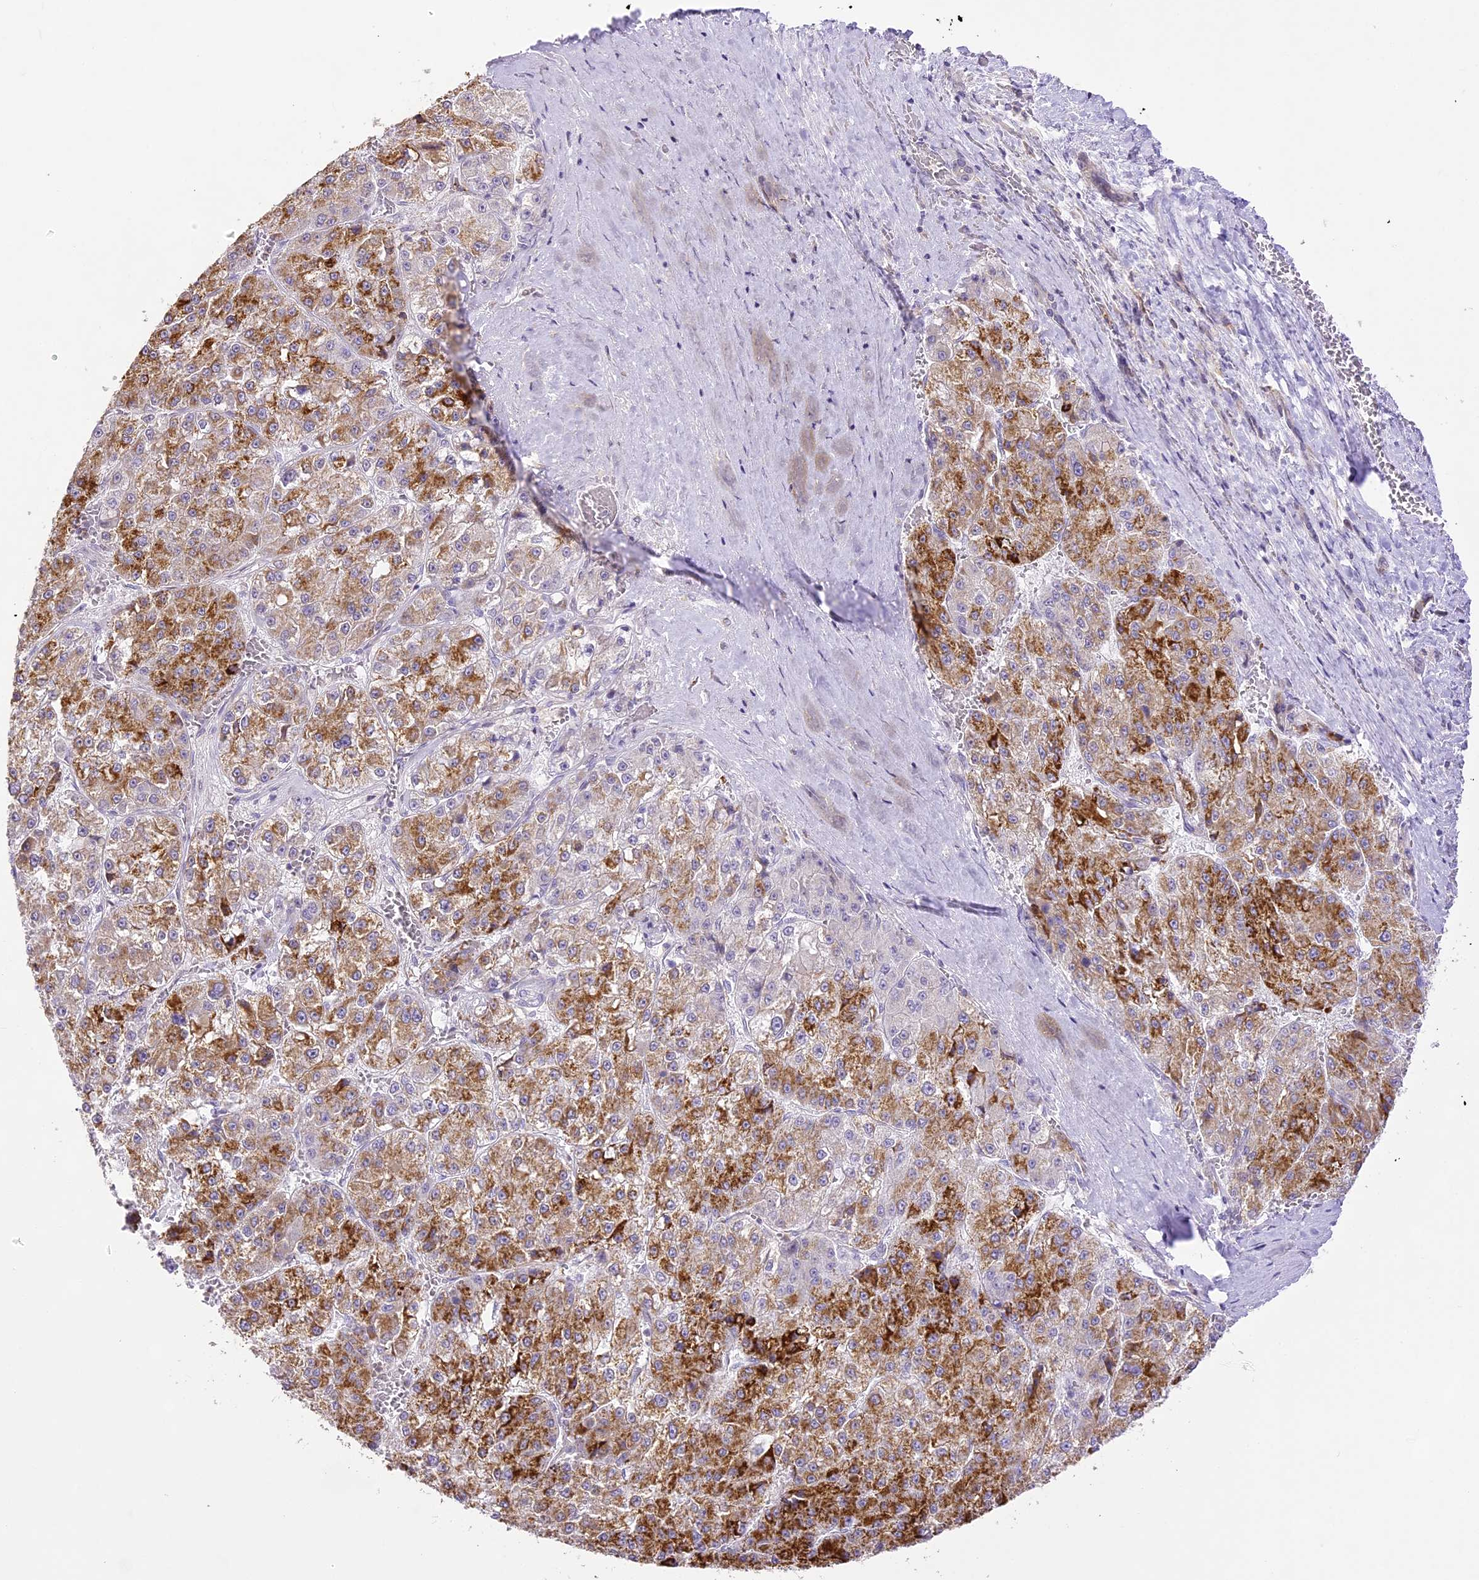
{"staining": {"intensity": "strong", "quantity": ">75%", "location": "cytoplasmic/membranous"}, "tissue": "liver cancer", "cell_type": "Tumor cells", "image_type": "cancer", "snomed": [{"axis": "morphology", "description": "Carcinoma, Hepatocellular, NOS"}, {"axis": "topography", "description": "Liver"}], "caption": "A histopathology image showing strong cytoplasmic/membranous expression in about >75% of tumor cells in liver cancer (hepatocellular carcinoma), as visualized by brown immunohistochemical staining.", "gene": "CCDC30", "patient": {"sex": "female", "age": 73}}